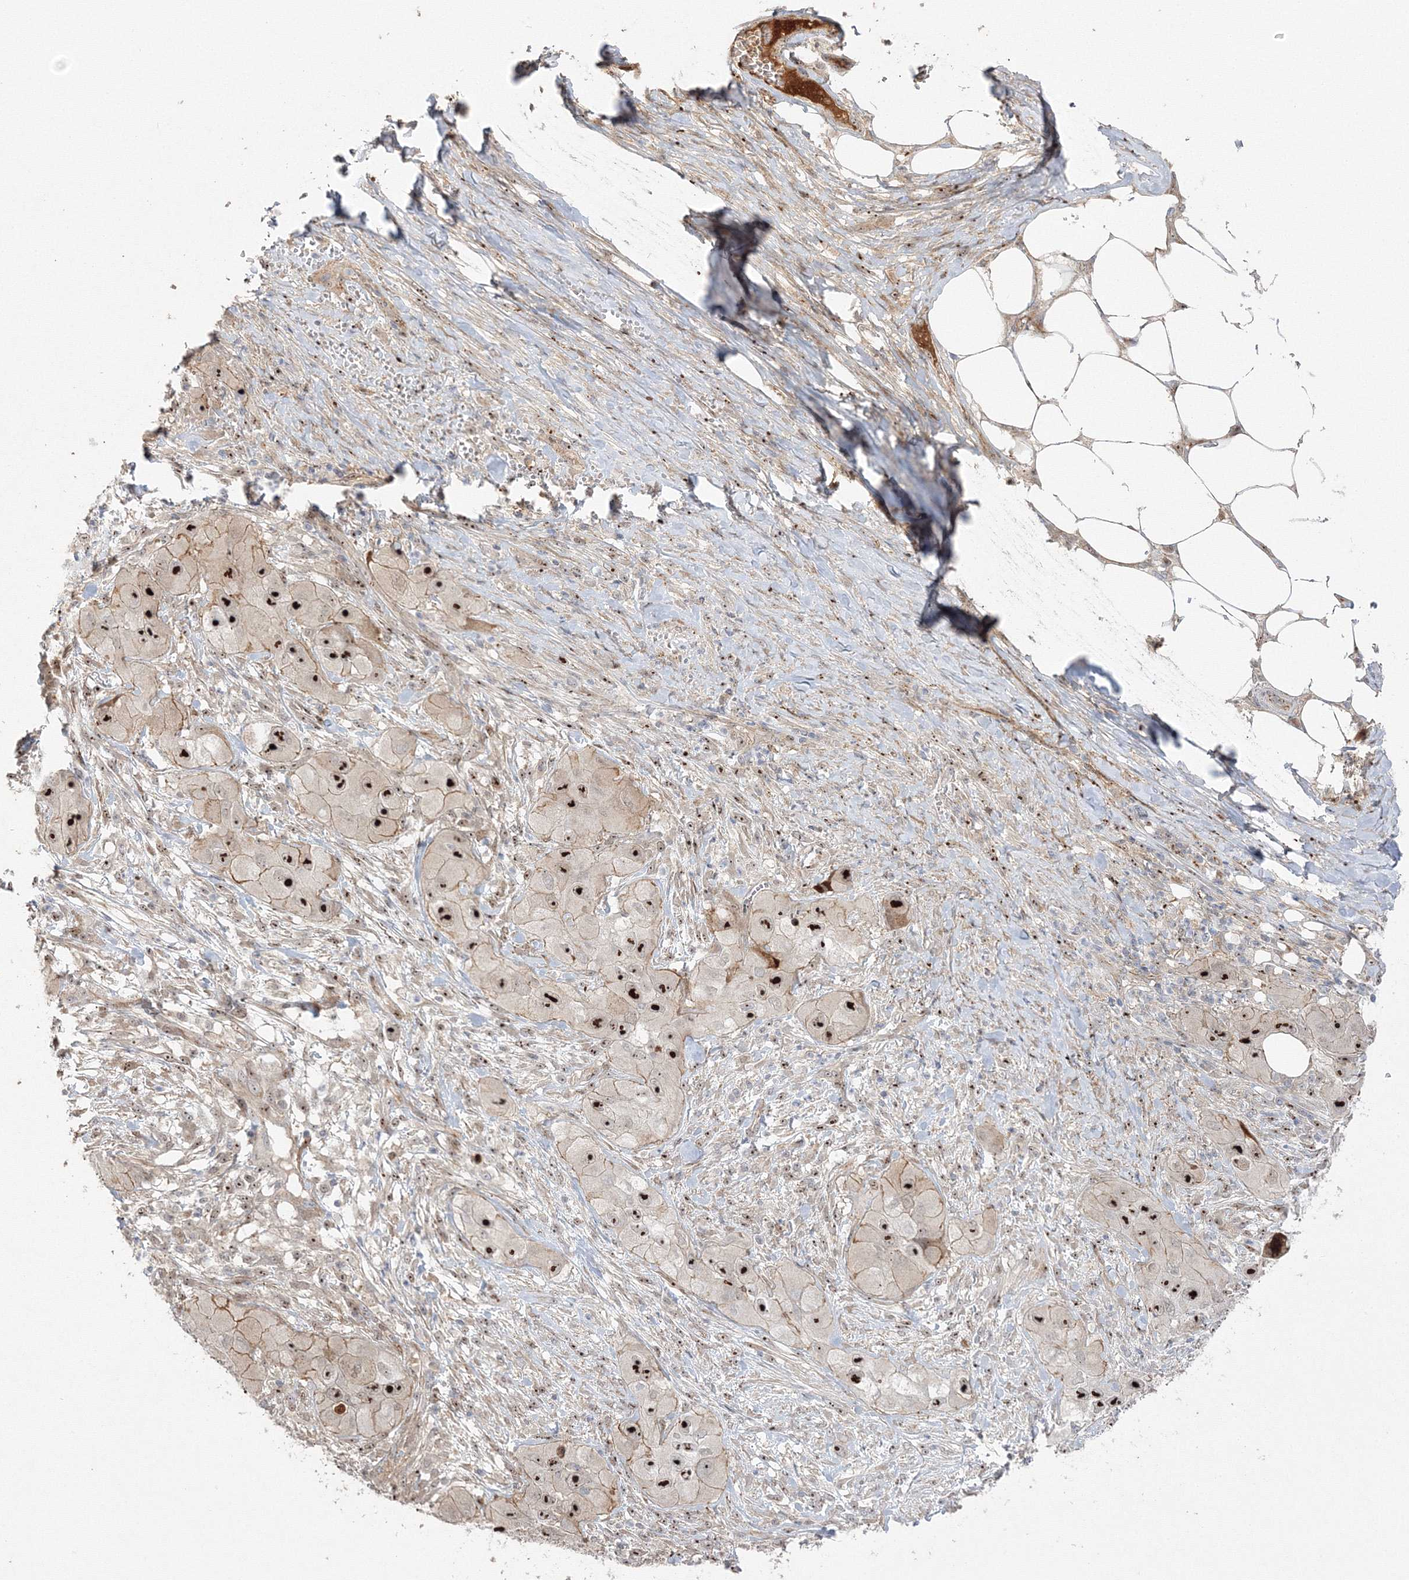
{"staining": {"intensity": "strong", "quantity": ">75%", "location": "nuclear"}, "tissue": "skin cancer", "cell_type": "Tumor cells", "image_type": "cancer", "snomed": [{"axis": "morphology", "description": "Squamous cell carcinoma, NOS"}, {"axis": "topography", "description": "Skin"}, {"axis": "topography", "description": "Subcutis"}], "caption": "Skin squamous cell carcinoma stained with a brown dye demonstrates strong nuclear positive staining in about >75% of tumor cells.", "gene": "NPM3", "patient": {"sex": "male", "age": 73}}